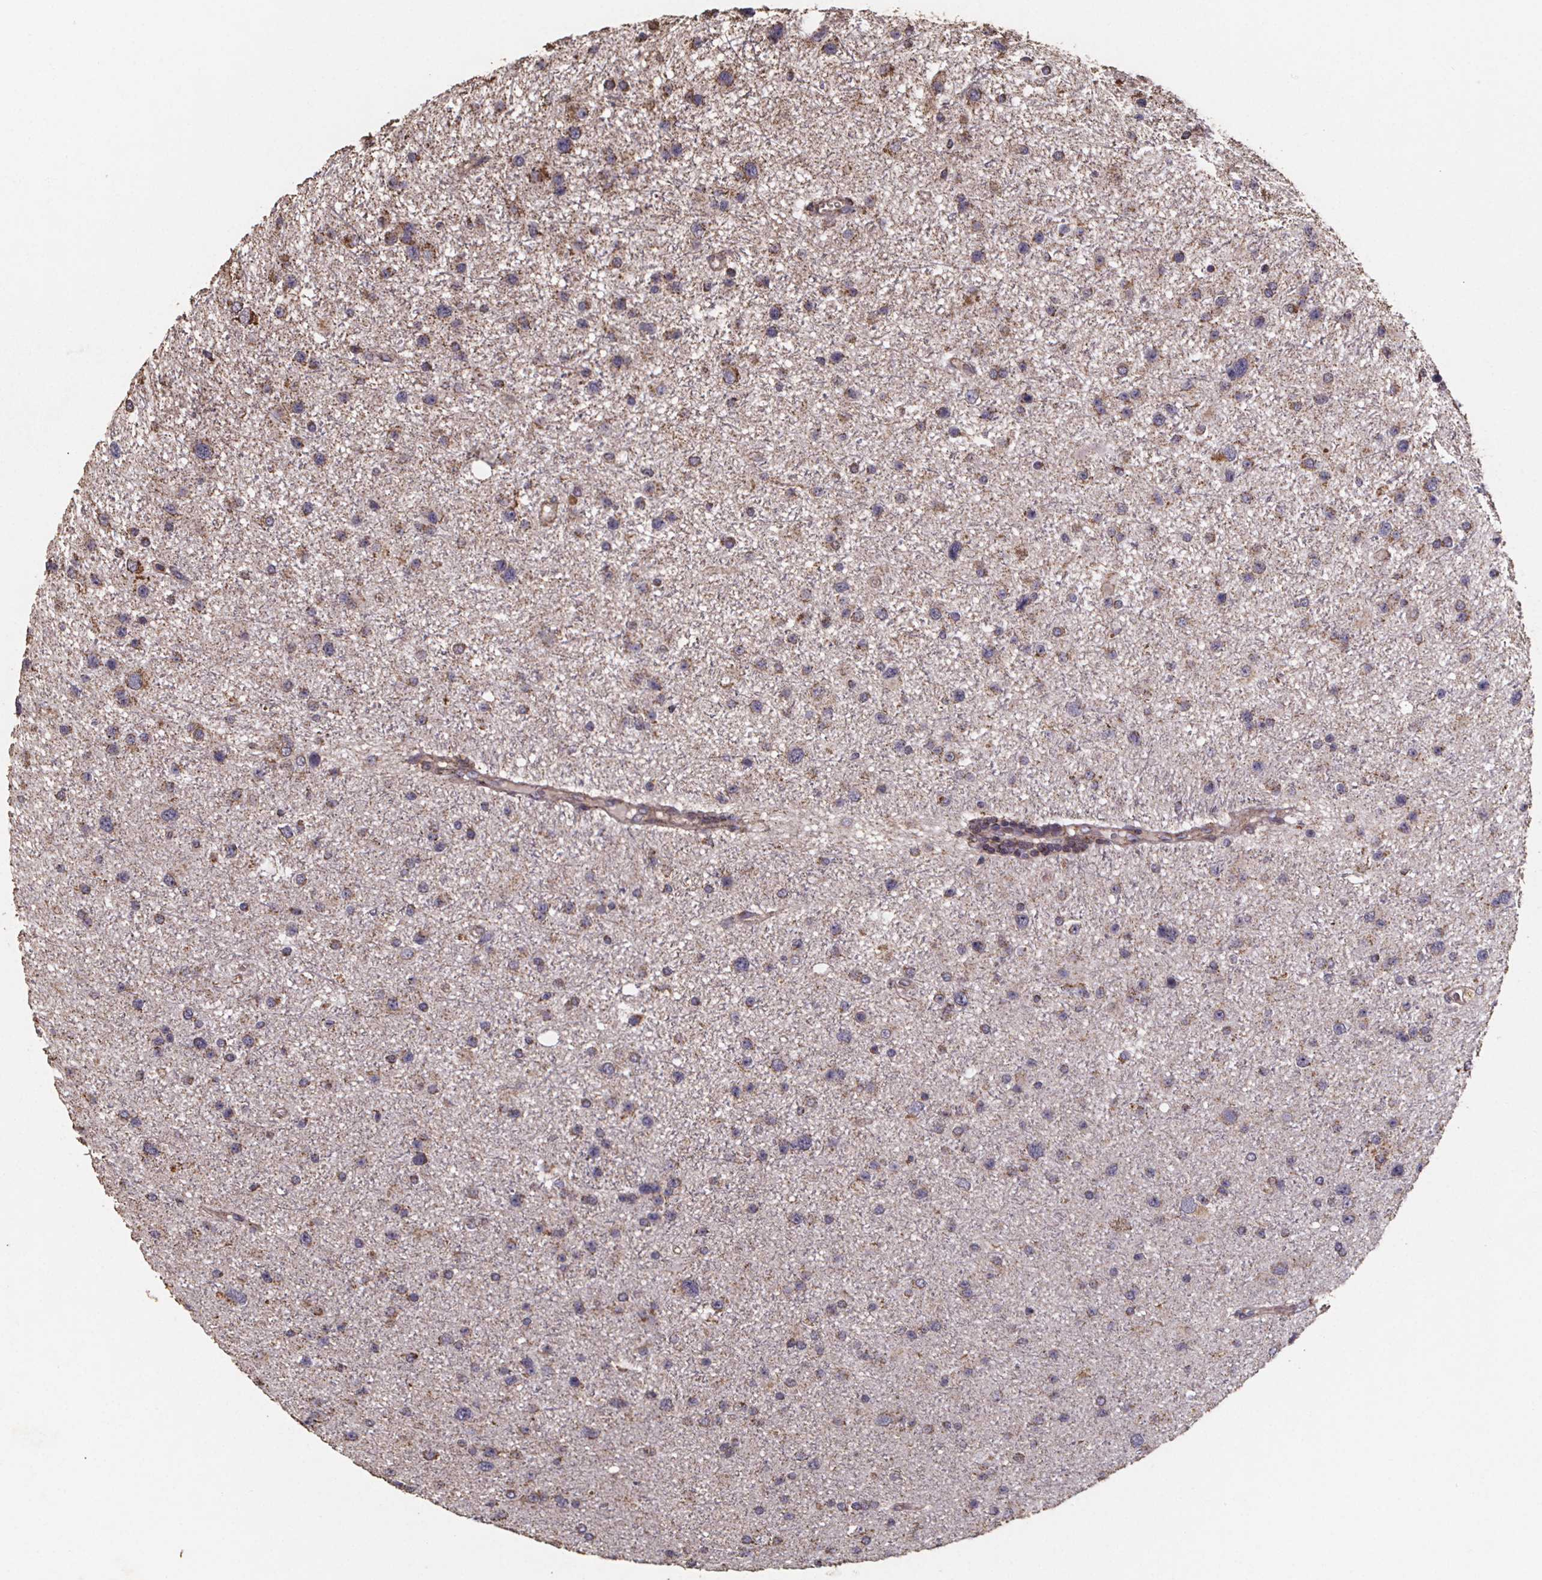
{"staining": {"intensity": "weak", "quantity": "25%-75%", "location": "cytoplasmic/membranous"}, "tissue": "glioma", "cell_type": "Tumor cells", "image_type": "cancer", "snomed": [{"axis": "morphology", "description": "Glioma, malignant, Low grade"}, {"axis": "topography", "description": "Brain"}], "caption": "Immunohistochemical staining of human low-grade glioma (malignant) demonstrates weak cytoplasmic/membranous protein positivity in about 25%-75% of tumor cells.", "gene": "SLC35D2", "patient": {"sex": "female", "age": 32}}